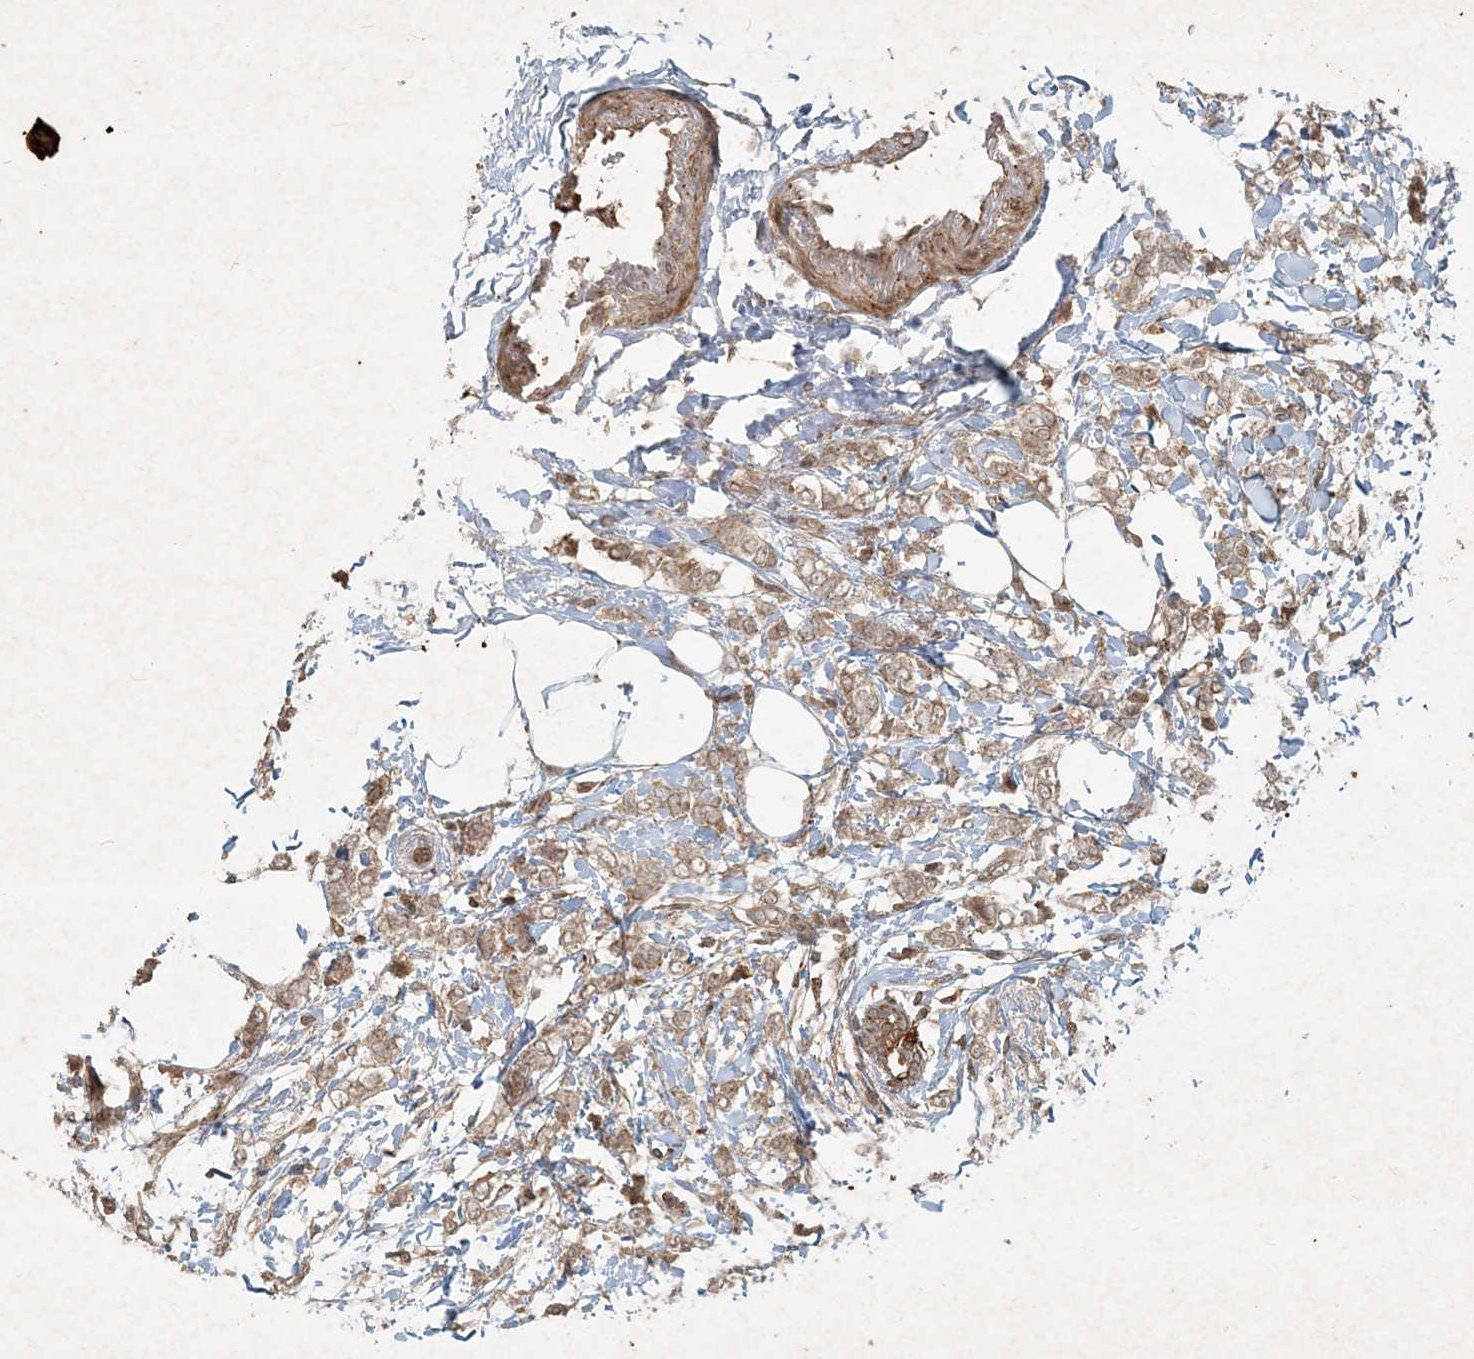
{"staining": {"intensity": "weak", "quantity": ">75%", "location": "cytoplasmic/membranous"}, "tissue": "breast cancer", "cell_type": "Tumor cells", "image_type": "cancer", "snomed": [{"axis": "morphology", "description": "Lobular carcinoma, in situ"}, {"axis": "morphology", "description": "Lobular carcinoma"}, {"axis": "topography", "description": "Breast"}], "caption": "Immunohistochemical staining of breast lobular carcinoma demonstrates low levels of weak cytoplasmic/membranous protein expression in approximately >75% of tumor cells.", "gene": "NARS1", "patient": {"sex": "female", "age": 41}}